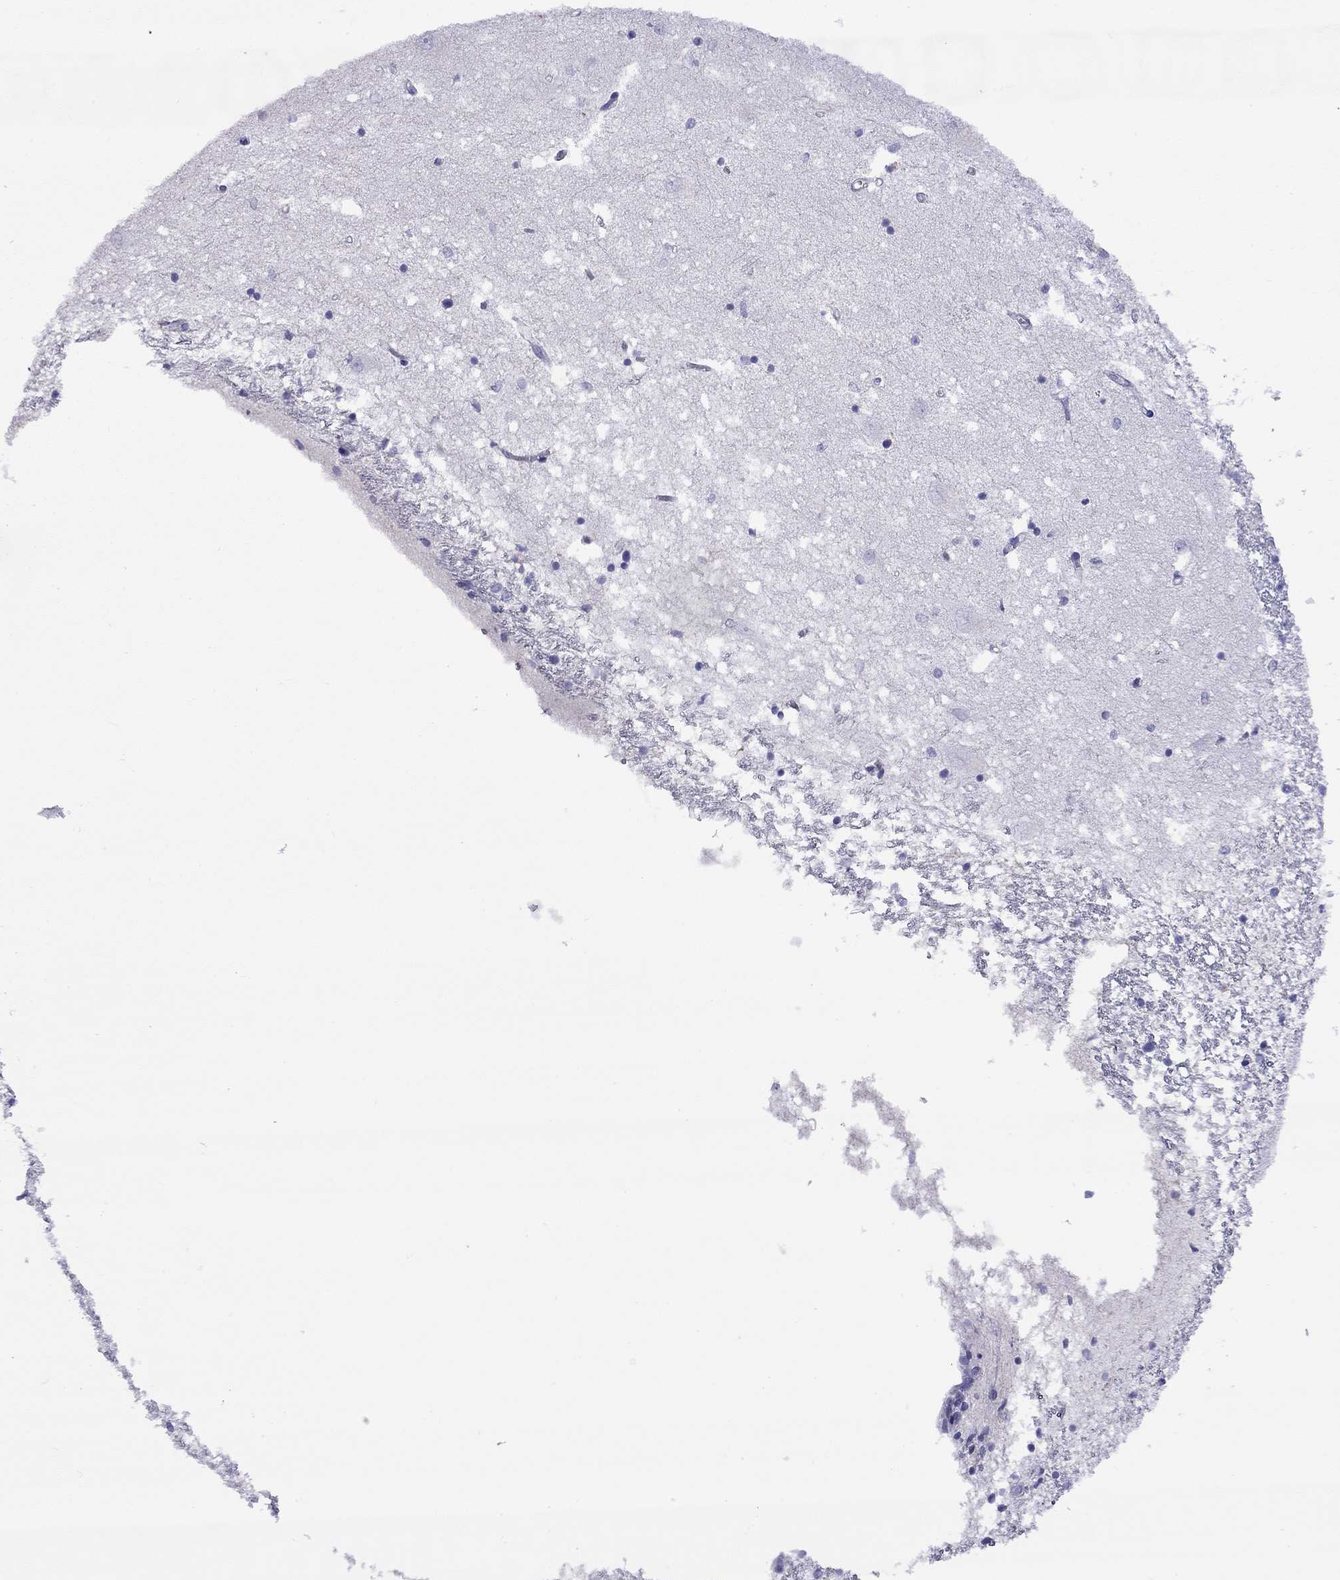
{"staining": {"intensity": "negative", "quantity": "none", "location": "none"}, "tissue": "caudate", "cell_type": "Glial cells", "image_type": "normal", "snomed": [{"axis": "morphology", "description": "Normal tissue, NOS"}, {"axis": "topography", "description": "Lateral ventricle wall"}], "caption": "This image is of normal caudate stained with immunohistochemistry to label a protein in brown with the nuclei are counter-stained blue. There is no positivity in glial cells.", "gene": "SLC30A8", "patient": {"sex": "female", "age": 71}}